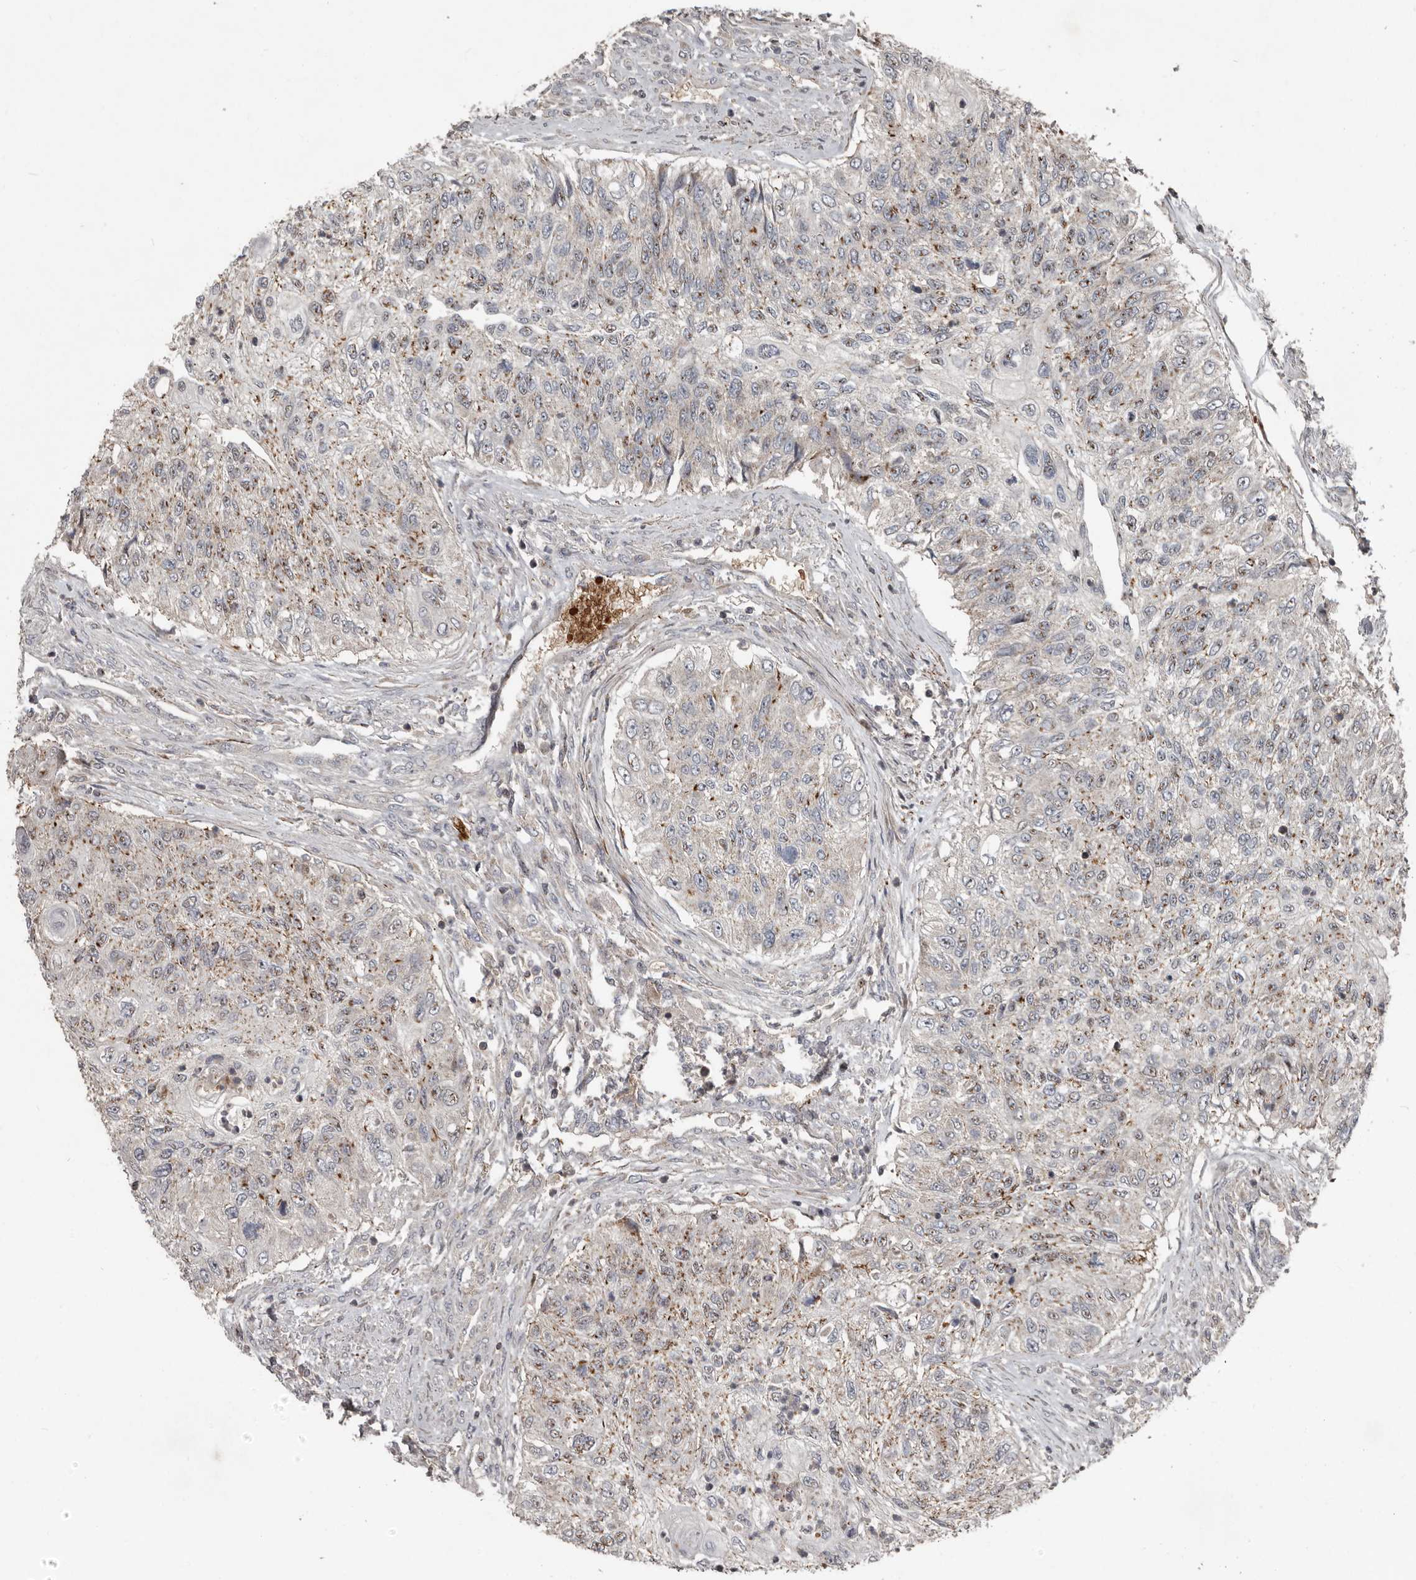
{"staining": {"intensity": "moderate", "quantity": "<25%", "location": "cytoplasmic/membranous"}, "tissue": "urothelial cancer", "cell_type": "Tumor cells", "image_type": "cancer", "snomed": [{"axis": "morphology", "description": "Urothelial carcinoma, High grade"}, {"axis": "topography", "description": "Urinary bladder"}], "caption": "Immunohistochemical staining of human high-grade urothelial carcinoma reveals moderate cytoplasmic/membranous protein positivity in approximately <25% of tumor cells. Ihc stains the protein in brown and the nuclei are stained blue.", "gene": "FBXO31", "patient": {"sex": "female", "age": 60}}